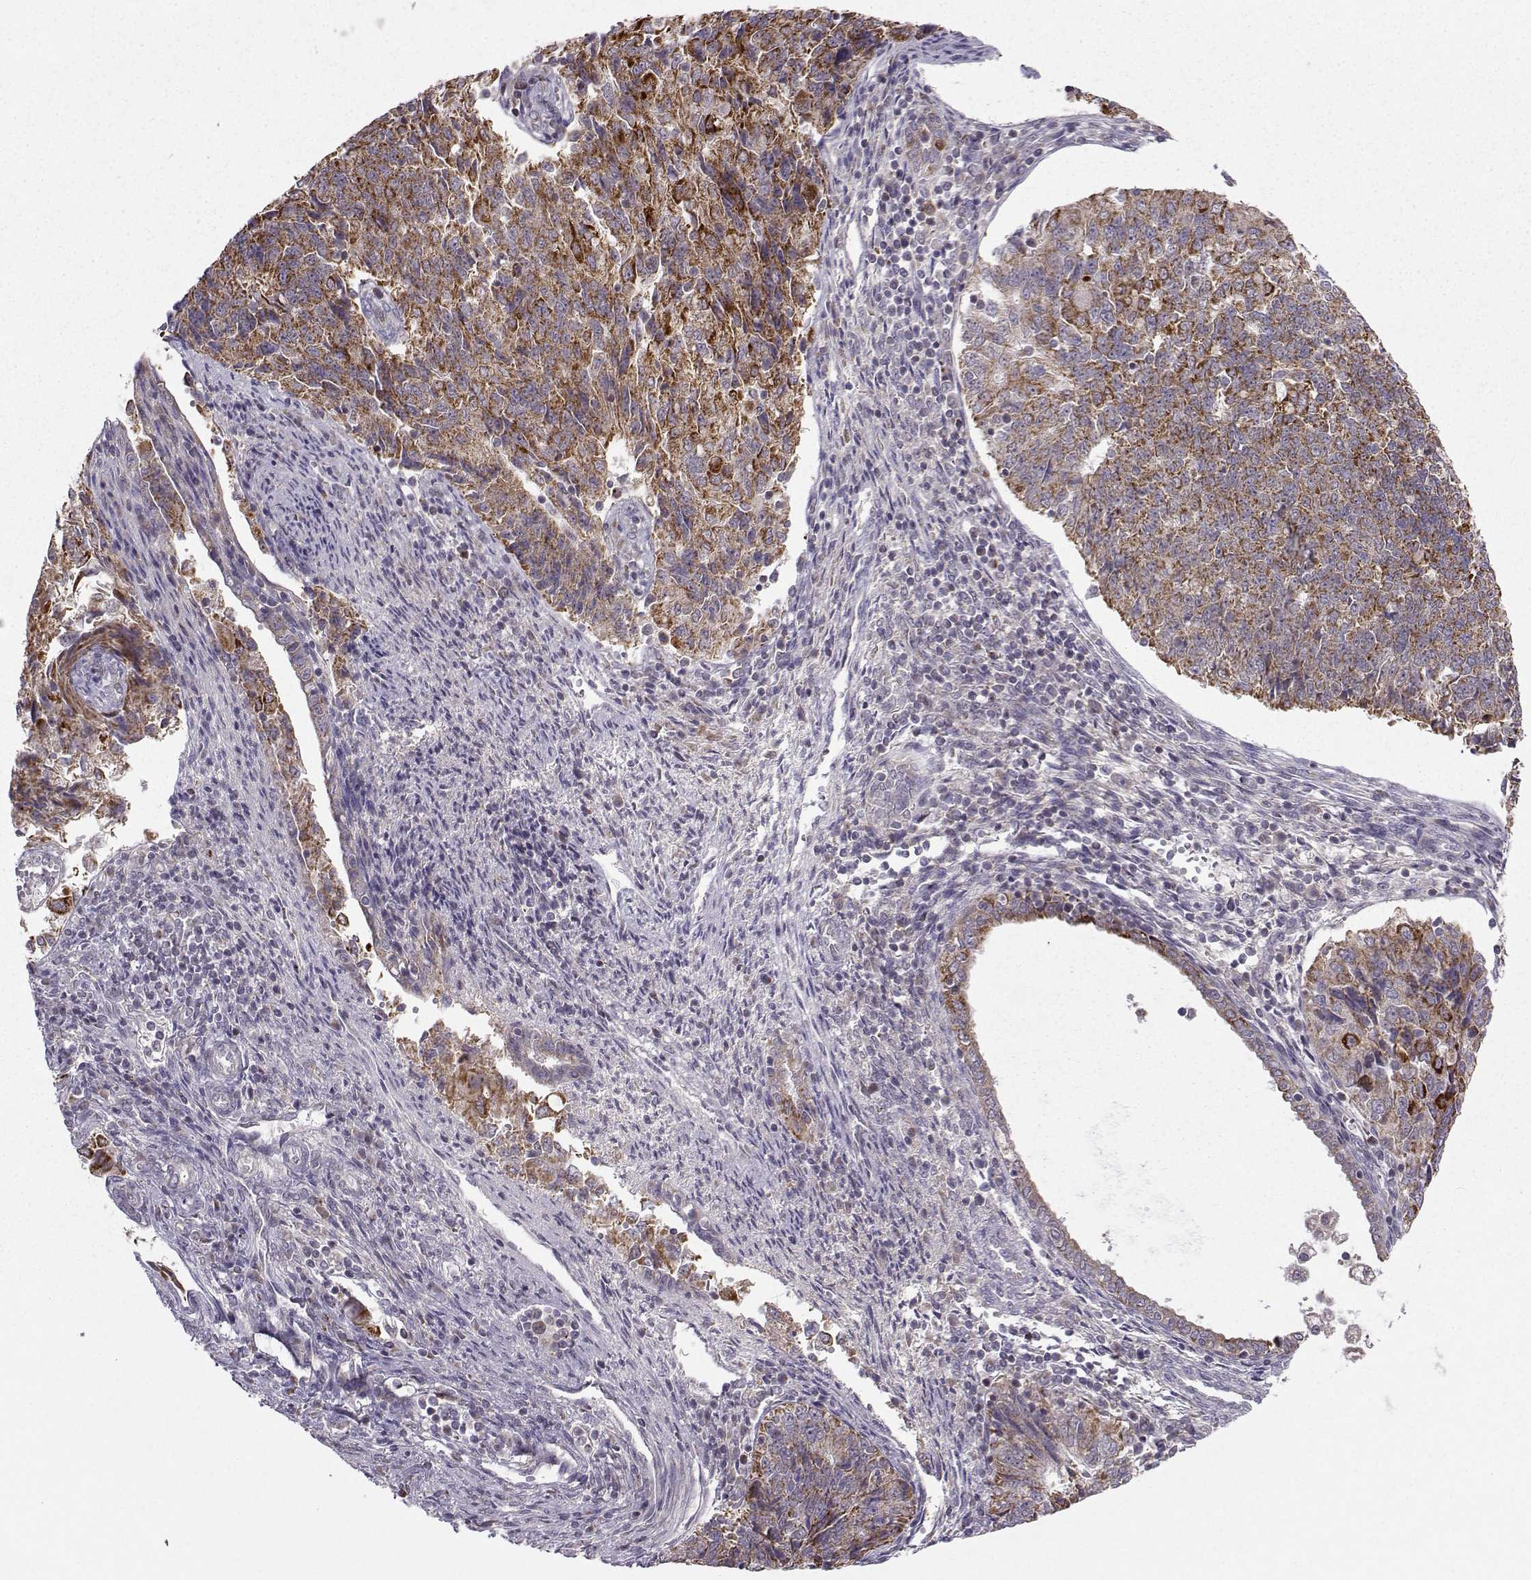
{"staining": {"intensity": "strong", "quantity": ">75%", "location": "cytoplasmic/membranous"}, "tissue": "endometrial cancer", "cell_type": "Tumor cells", "image_type": "cancer", "snomed": [{"axis": "morphology", "description": "Adenocarcinoma, NOS"}, {"axis": "topography", "description": "Endometrium"}], "caption": "Endometrial cancer stained with a protein marker shows strong staining in tumor cells.", "gene": "NECAB3", "patient": {"sex": "female", "age": 43}}